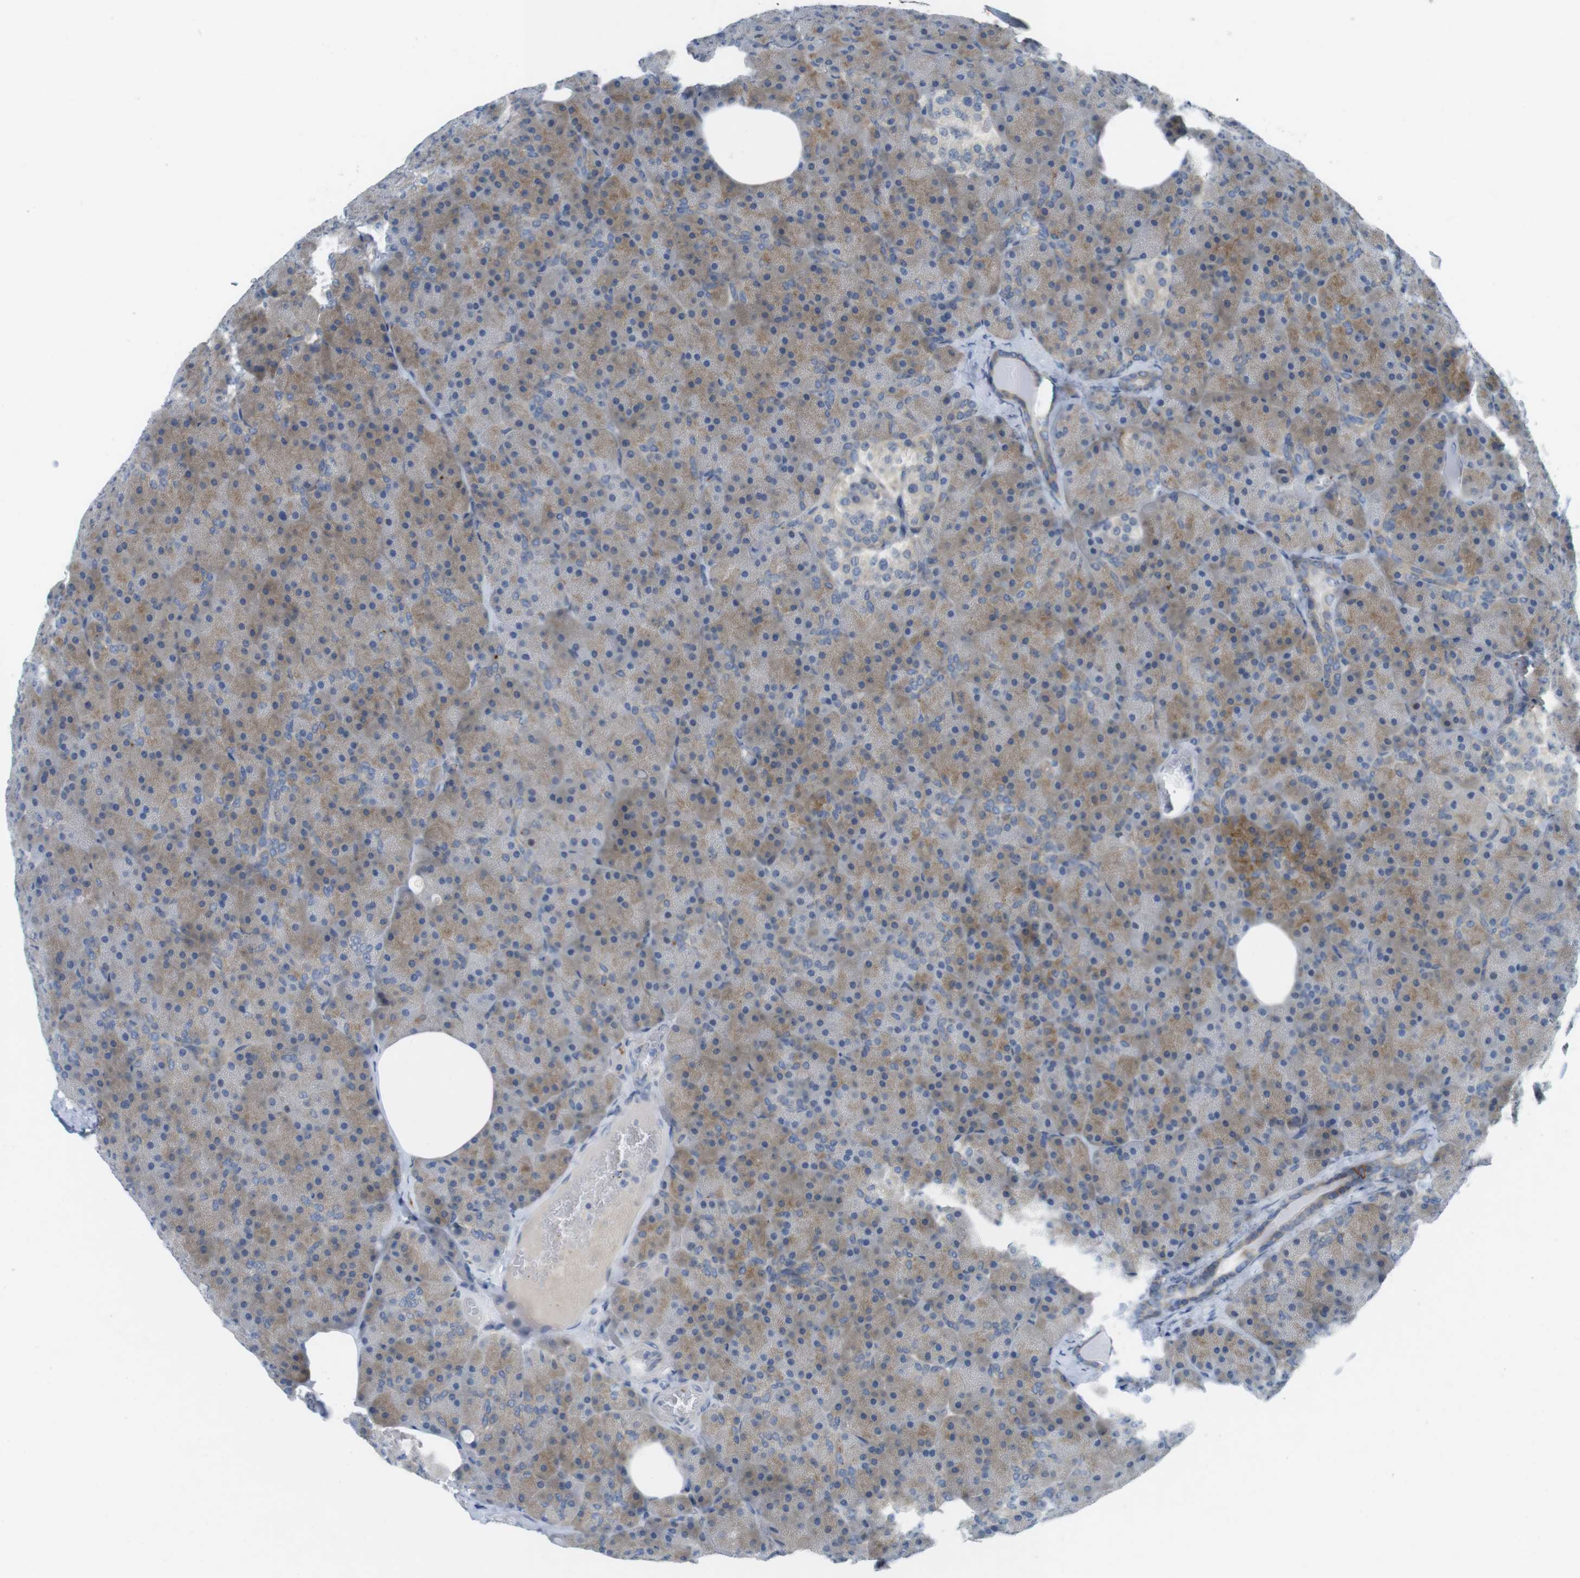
{"staining": {"intensity": "moderate", "quantity": ">75%", "location": "cytoplasmic/membranous"}, "tissue": "pancreas", "cell_type": "Exocrine glandular cells", "image_type": "normal", "snomed": [{"axis": "morphology", "description": "Normal tissue, NOS"}, {"axis": "topography", "description": "Pancreas"}], "caption": "Human pancreas stained for a protein (brown) shows moderate cytoplasmic/membranous positive staining in approximately >75% of exocrine glandular cells.", "gene": "CASP2", "patient": {"sex": "female", "age": 35}}